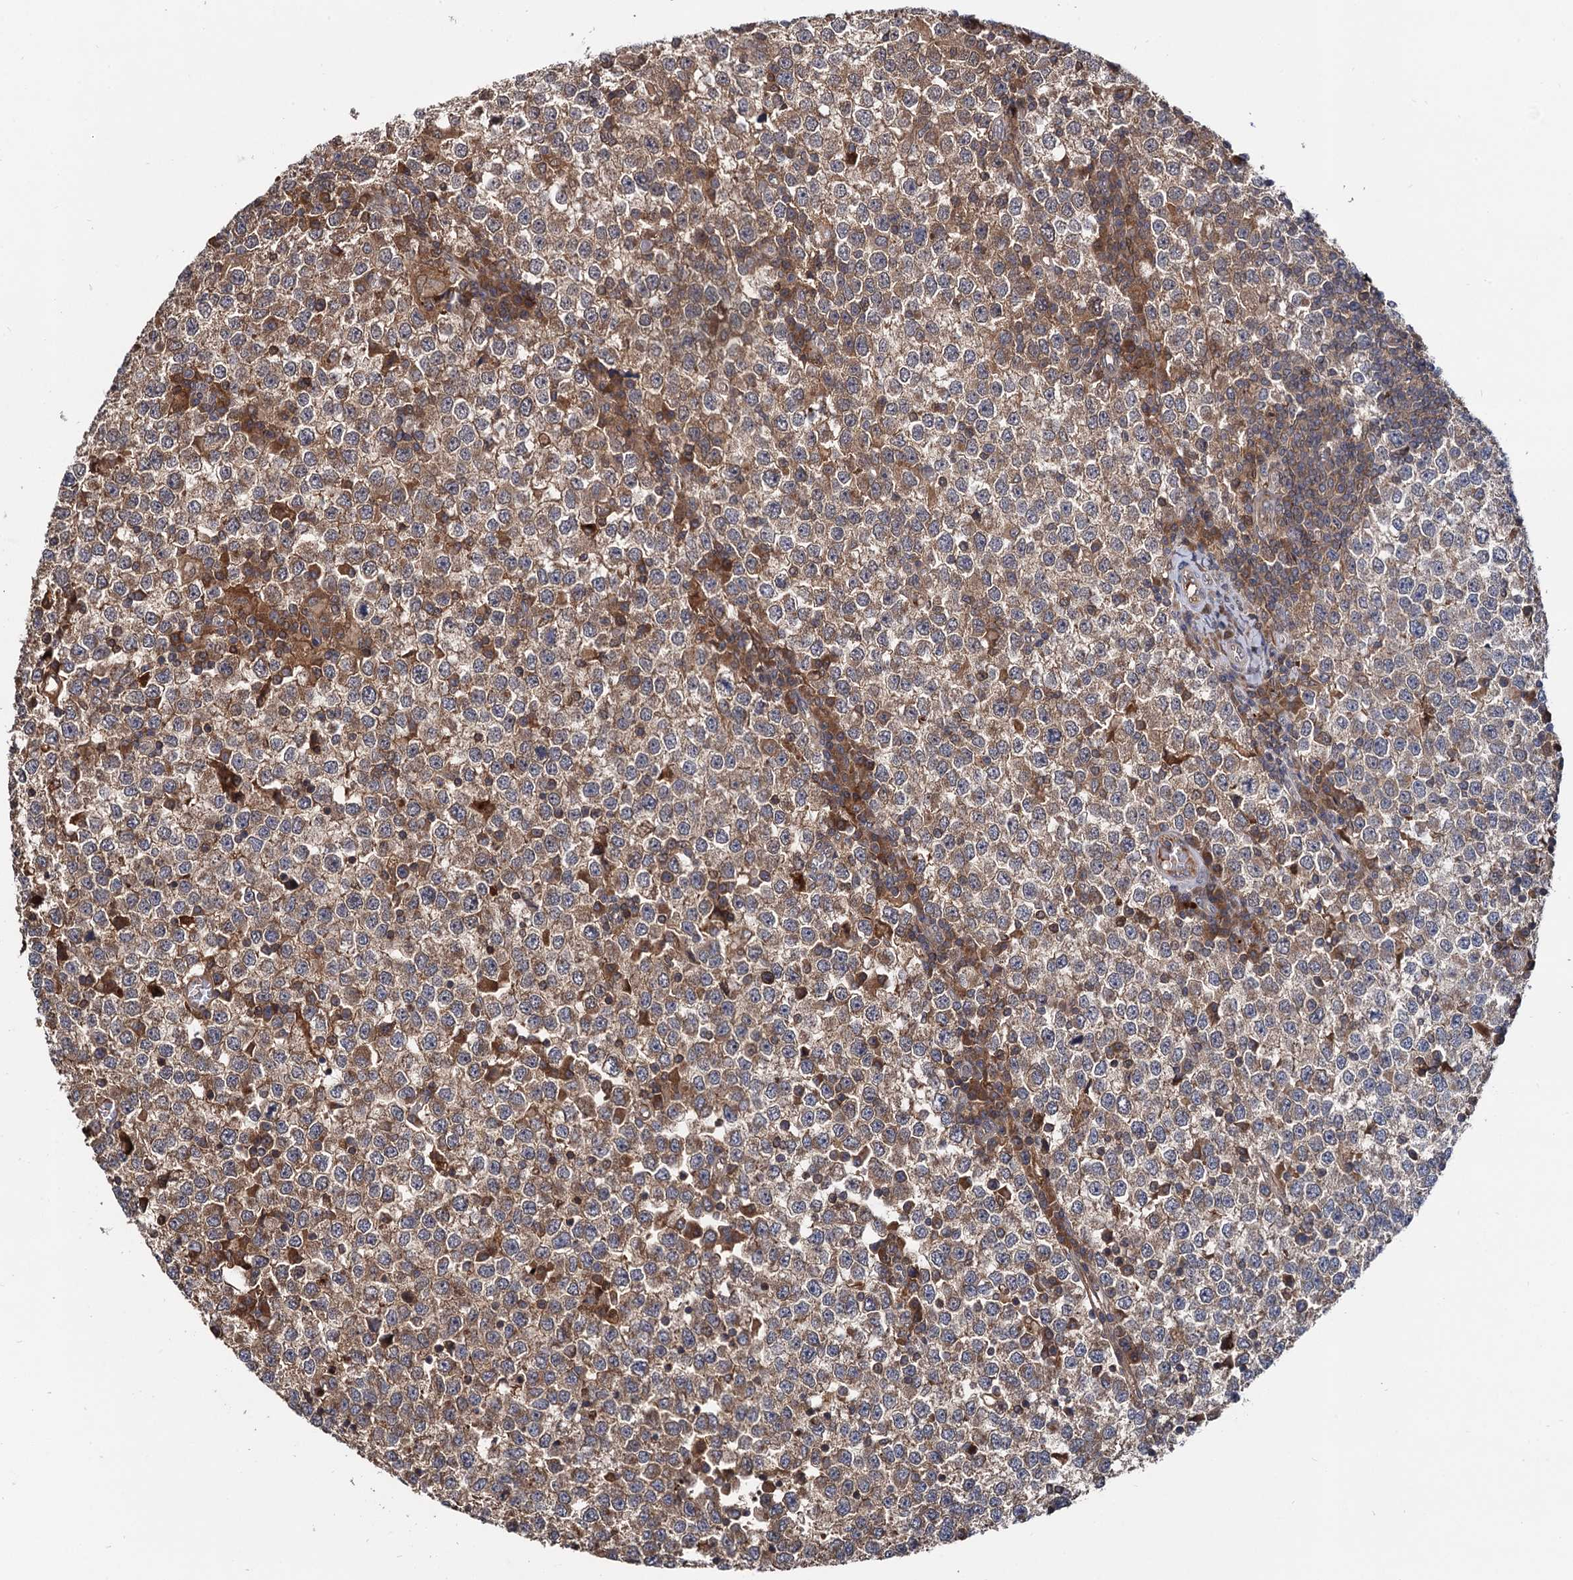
{"staining": {"intensity": "moderate", "quantity": ">75%", "location": "cytoplasmic/membranous"}, "tissue": "testis cancer", "cell_type": "Tumor cells", "image_type": "cancer", "snomed": [{"axis": "morphology", "description": "Seminoma, NOS"}, {"axis": "topography", "description": "Testis"}], "caption": "Testis seminoma stained with a protein marker demonstrates moderate staining in tumor cells.", "gene": "SELENOP", "patient": {"sex": "male", "age": 65}}